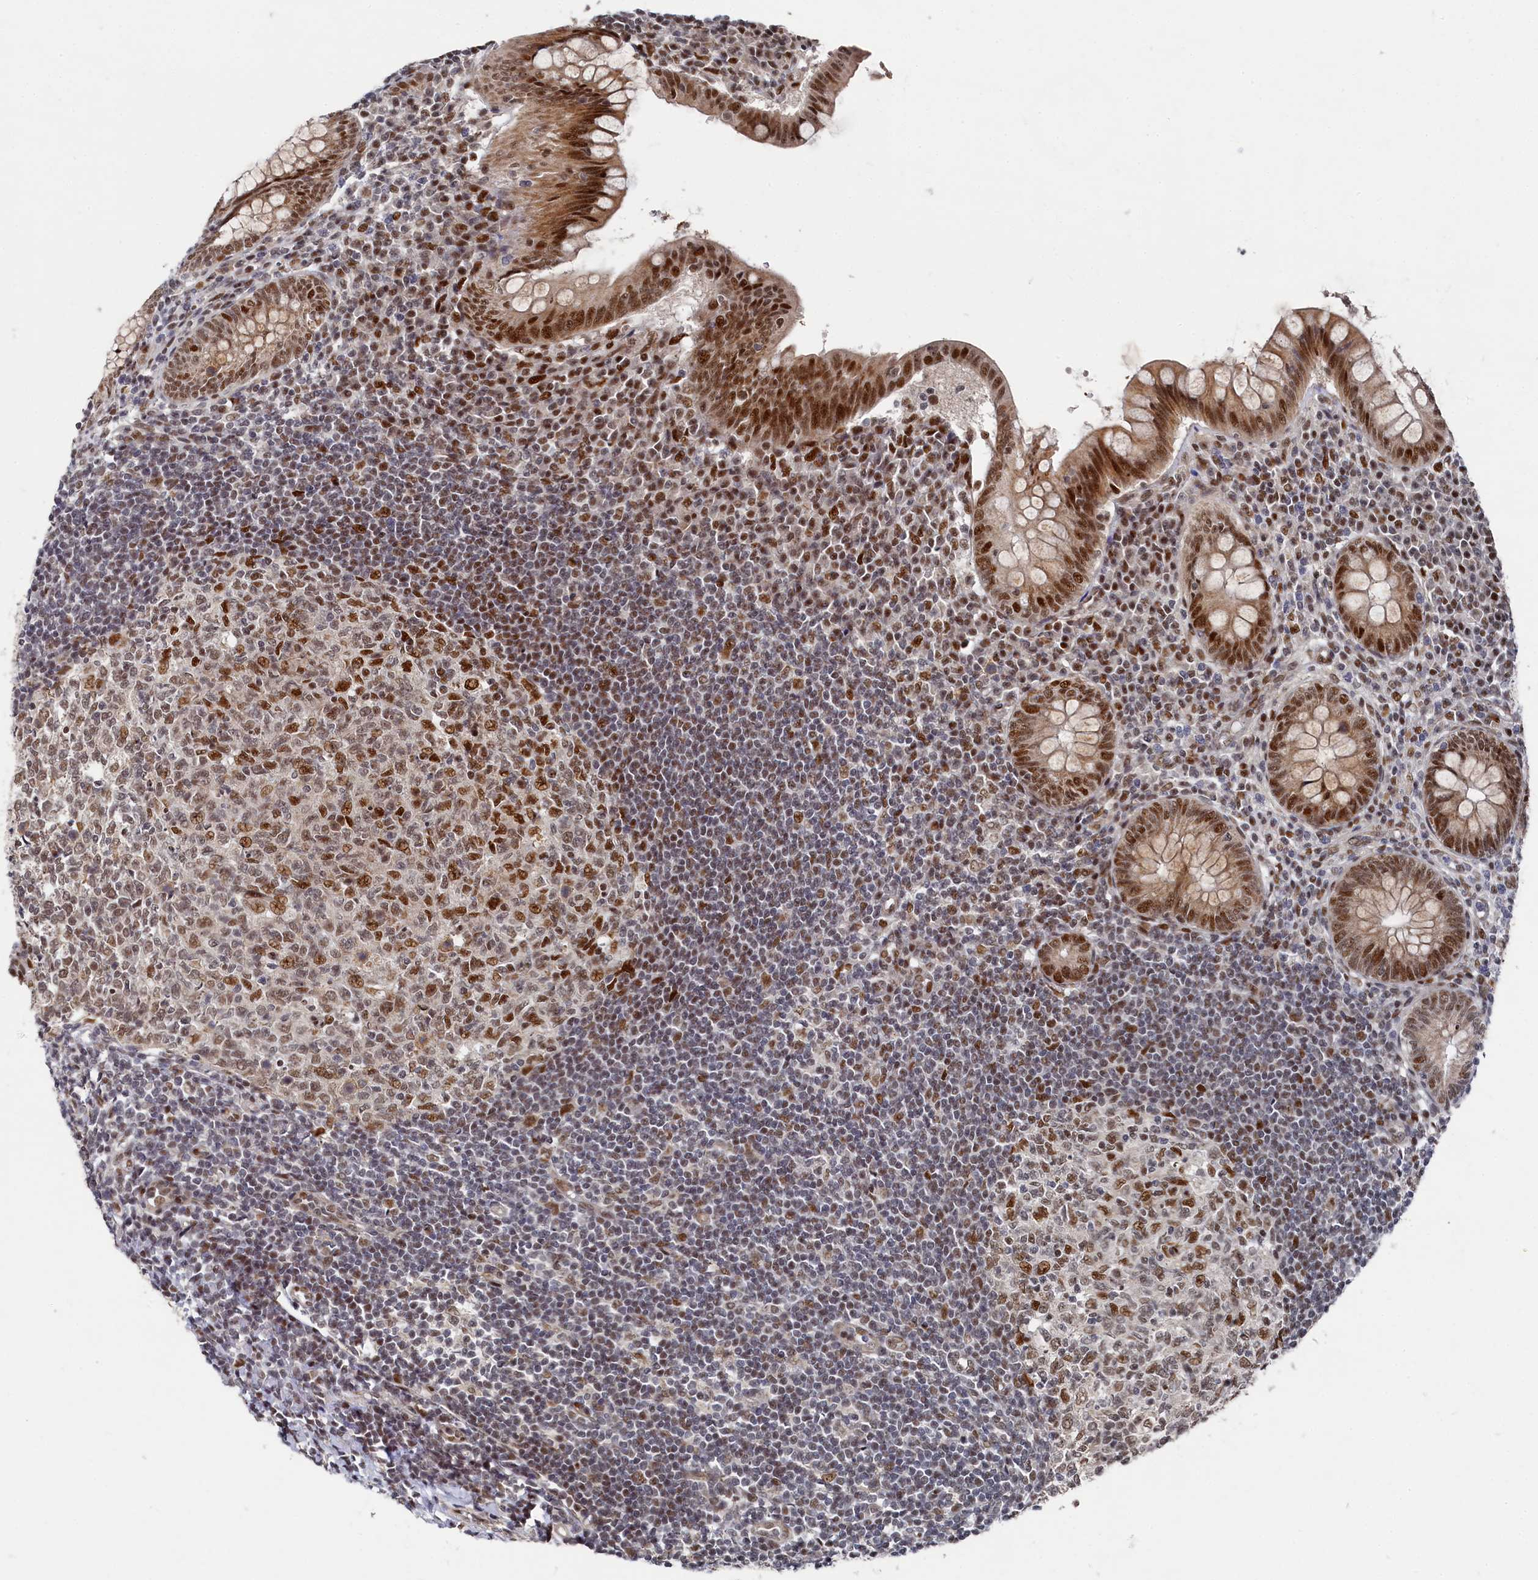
{"staining": {"intensity": "strong", "quantity": "25%-75%", "location": "cytoplasmic/membranous,nuclear"}, "tissue": "appendix", "cell_type": "Glandular cells", "image_type": "normal", "snomed": [{"axis": "morphology", "description": "Normal tissue, NOS"}, {"axis": "topography", "description": "Appendix"}], "caption": "High-magnification brightfield microscopy of normal appendix stained with DAB (3,3'-diaminobenzidine) (brown) and counterstained with hematoxylin (blue). glandular cells exhibit strong cytoplasmic/membranous,nuclear staining is present in approximately25%-75% of cells.", "gene": "BUB3", "patient": {"sex": "female", "age": 33}}